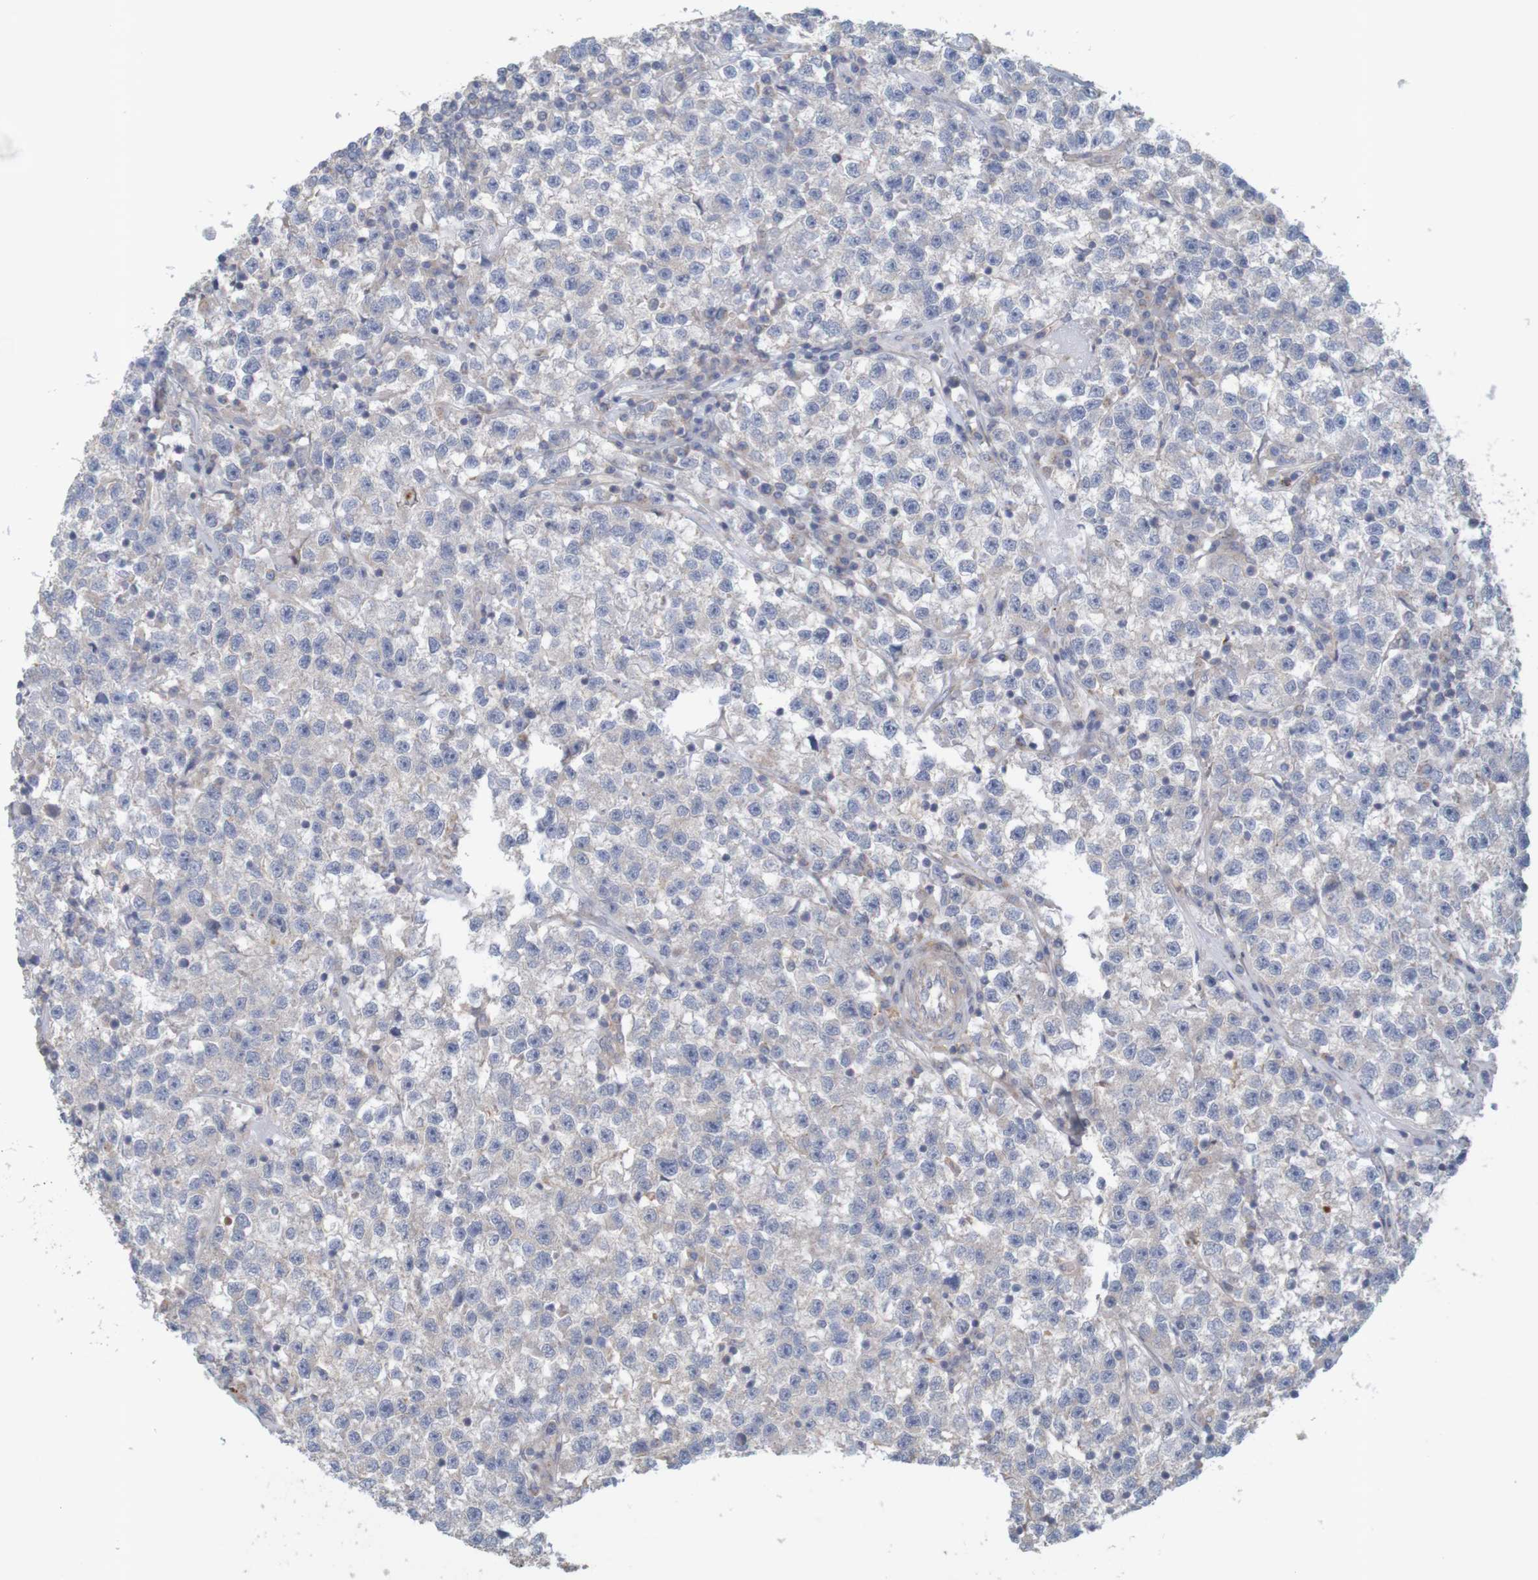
{"staining": {"intensity": "weak", "quantity": "<25%", "location": "cytoplasmic/membranous"}, "tissue": "testis cancer", "cell_type": "Tumor cells", "image_type": "cancer", "snomed": [{"axis": "morphology", "description": "Seminoma, NOS"}, {"axis": "topography", "description": "Testis"}], "caption": "This is a micrograph of IHC staining of seminoma (testis), which shows no staining in tumor cells.", "gene": "KRT23", "patient": {"sex": "male", "age": 22}}